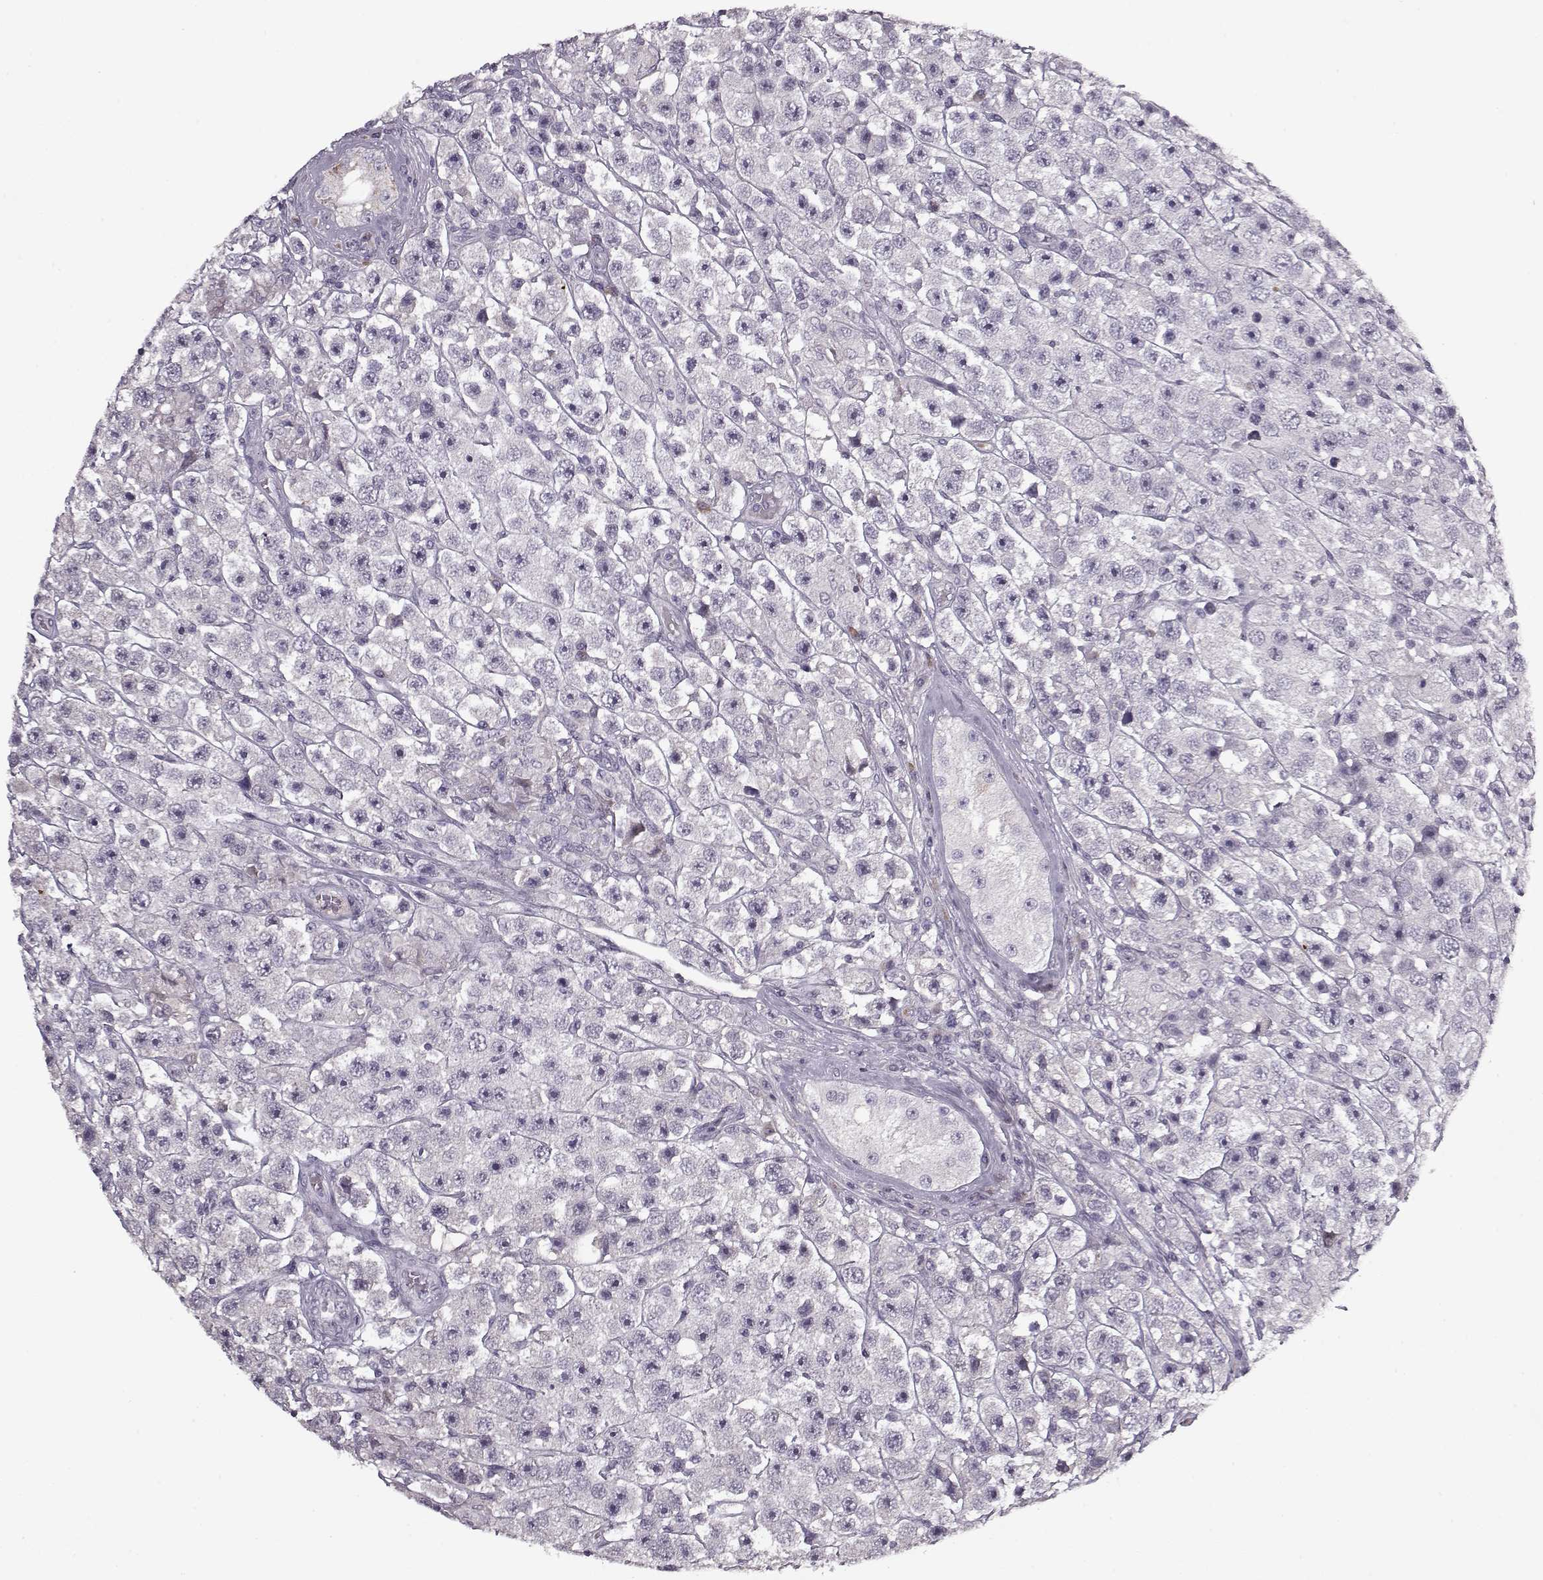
{"staining": {"intensity": "negative", "quantity": "none", "location": "none"}, "tissue": "testis cancer", "cell_type": "Tumor cells", "image_type": "cancer", "snomed": [{"axis": "morphology", "description": "Seminoma, NOS"}, {"axis": "topography", "description": "Testis"}], "caption": "Micrograph shows no significant protein expression in tumor cells of testis cancer.", "gene": "KRT9", "patient": {"sex": "male", "age": 45}}